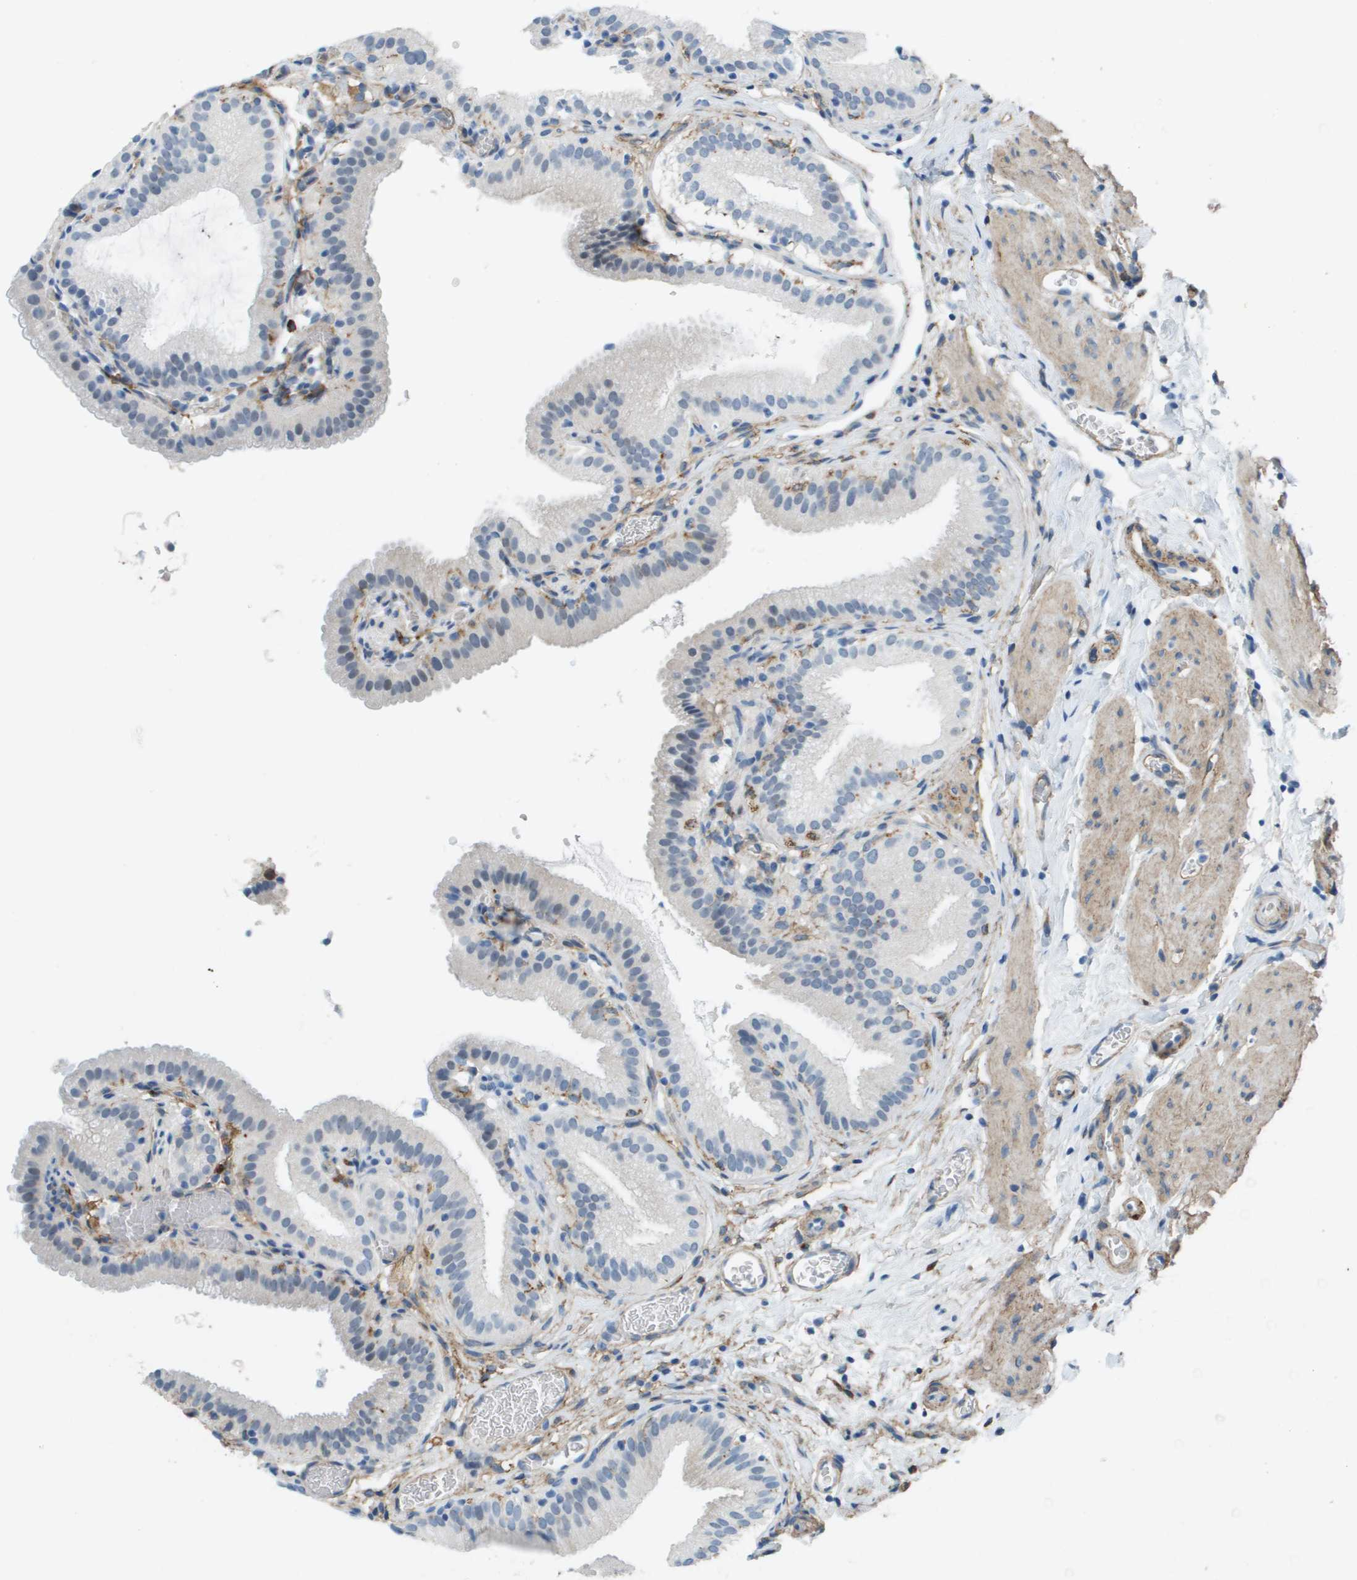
{"staining": {"intensity": "negative", "quantity": "none", "location": "none"}, "tissue": "gallbladder", "cell_type": "Glandular cells", "image_type": "normal", "snomed": [{"axis": "morphology", "description": "Normal tissue, NOS"}, {"axis": "topography", "description": "Gallbladder"}], "caption": "The image displays no staining of glandular cells in unremarkable gallbladder. The staining is performed using DAB brown chromogen with nuclei counter-stained in using hematoxylin.", "gene": "ZBTB43", "patient": {"sex": "male", "age": 54}}